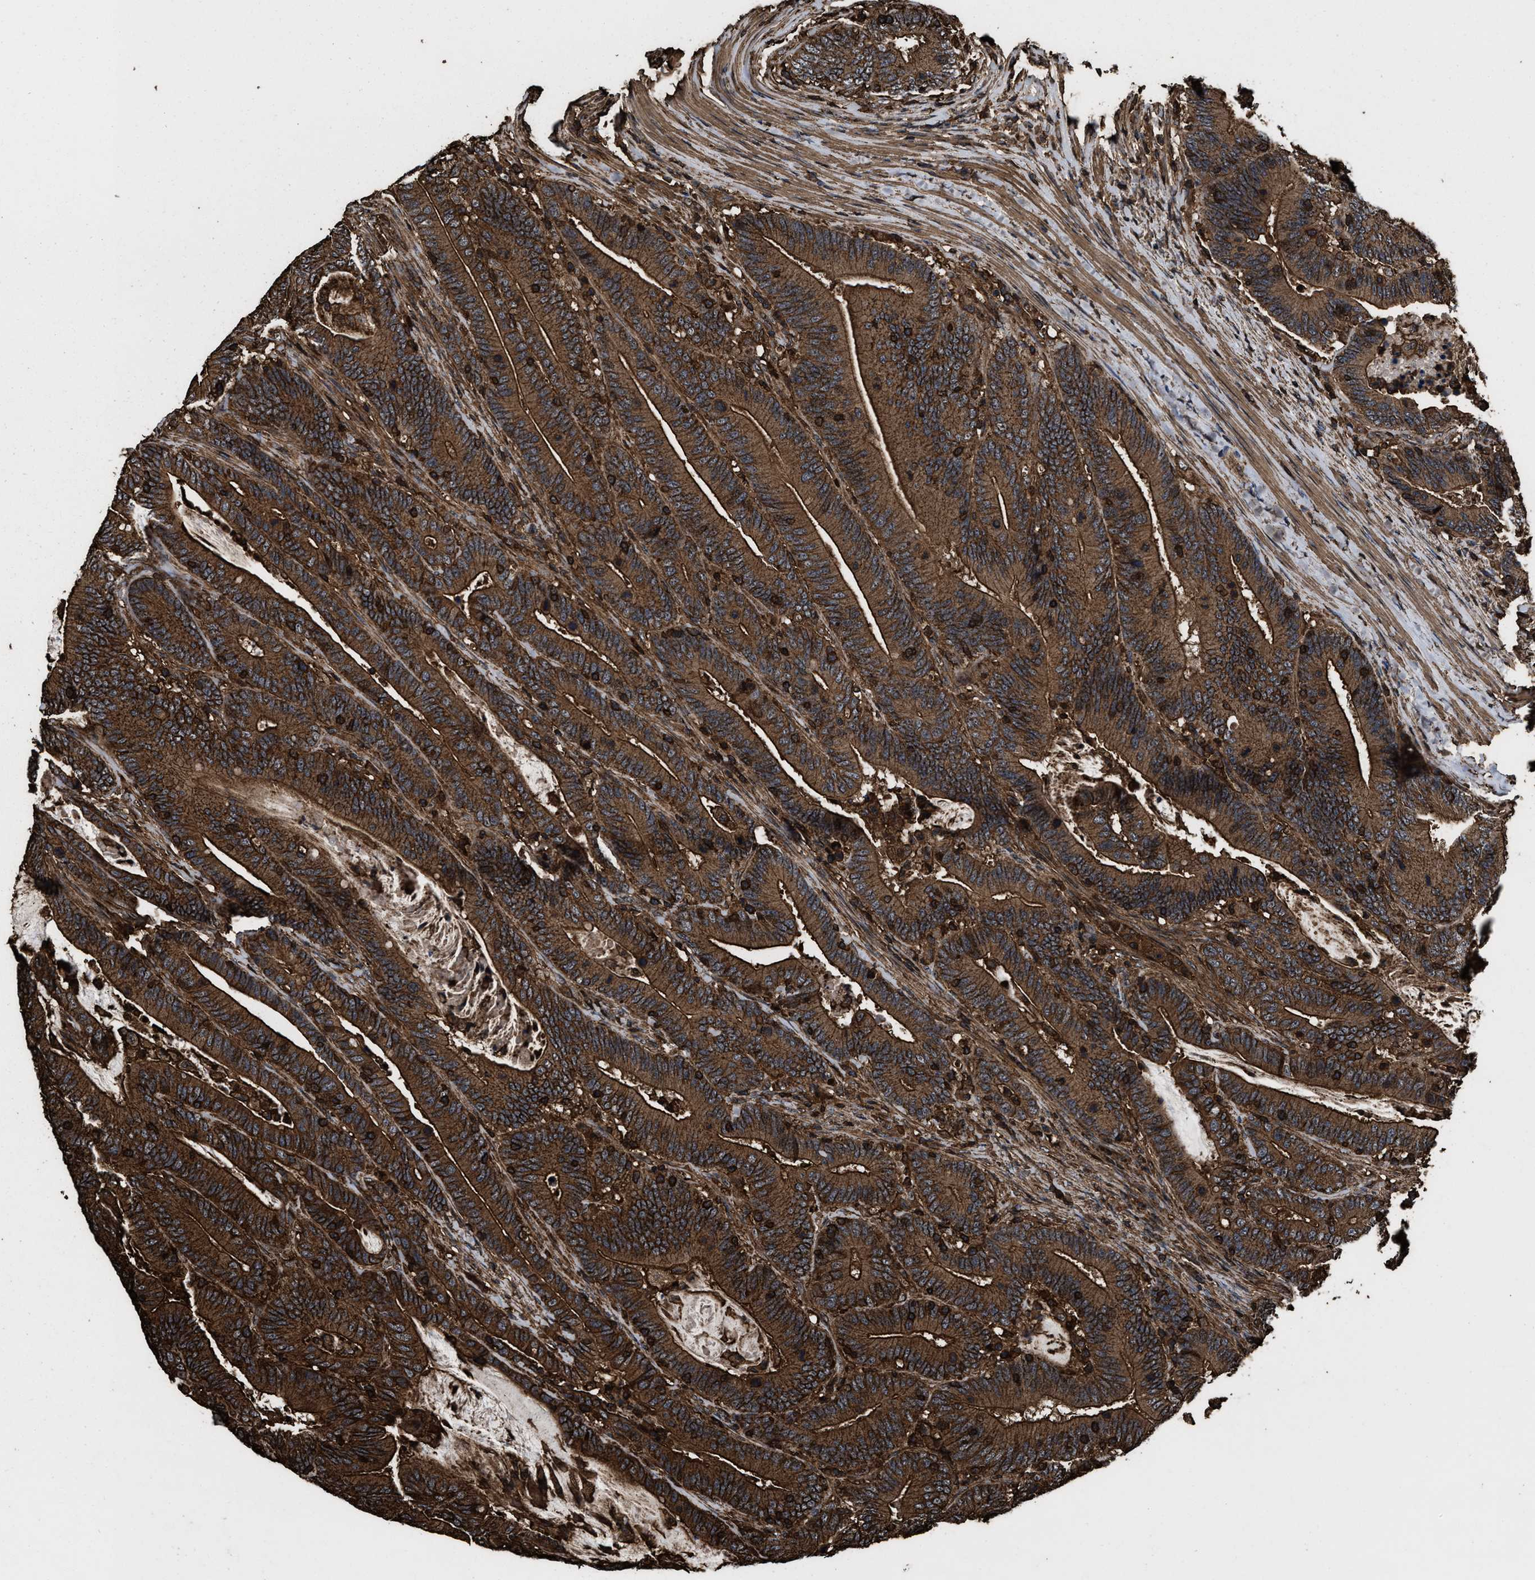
{"staining": {"intensity": "strong", "quantity": ">75%", "location": "cytoplasmic/membranous"}, "tissue": "colorectal cancer", "cell_type": "Tumor cells", "image_type": "cancer", "snomed": [{"axis": "morphology", "description": "Adenocarcinoma, NOS"}, {"axis": "topography", "description": "Colon"}], "caption": "Strong cytoplasmic/membranous expression for a protein is present in approximately >75% of tumor cells of colorectal cancer using immunohistochemistry.", "gene": "KBTBD2", "patient": {"sex": "female", "age": 66}}